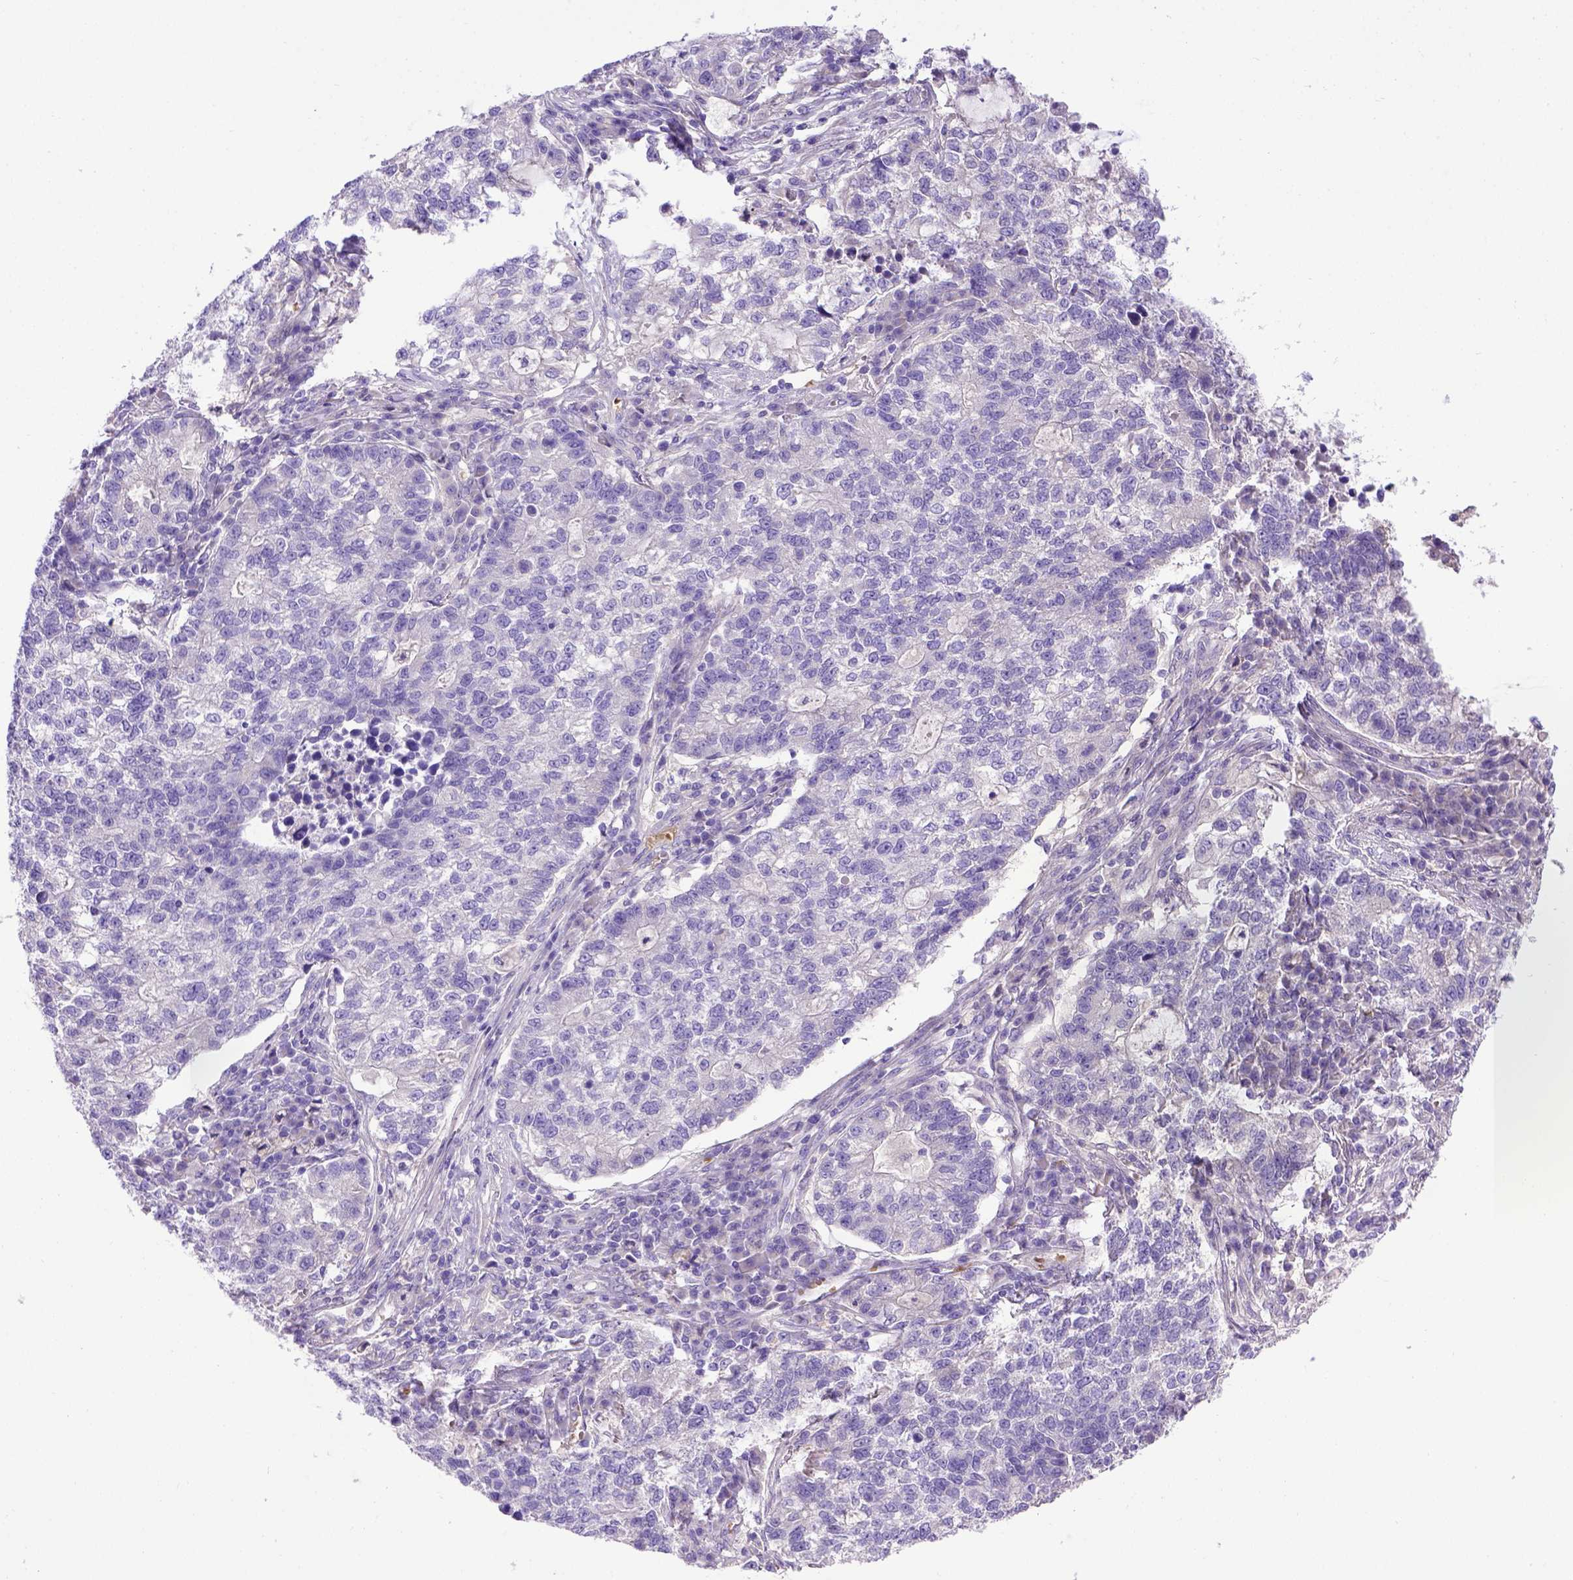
{"staining": {"intensity": "negative", "quantity": "none", "location": "none"}, "tissue": "lung cancer", "cell_type": "Tumor cells", "image_type": "cancer", "snomed": [{"axis": "morphology", "description": "Adenocarcinoma, NOS"}, {"axis": "topography", "description": "Lung"}], "caption": "IHC of adenocarcinoma (lung) demonstrates no staining in tumor cells.", "gene": "ADAM12", "patient": {"sex": "male", "age": 57}}